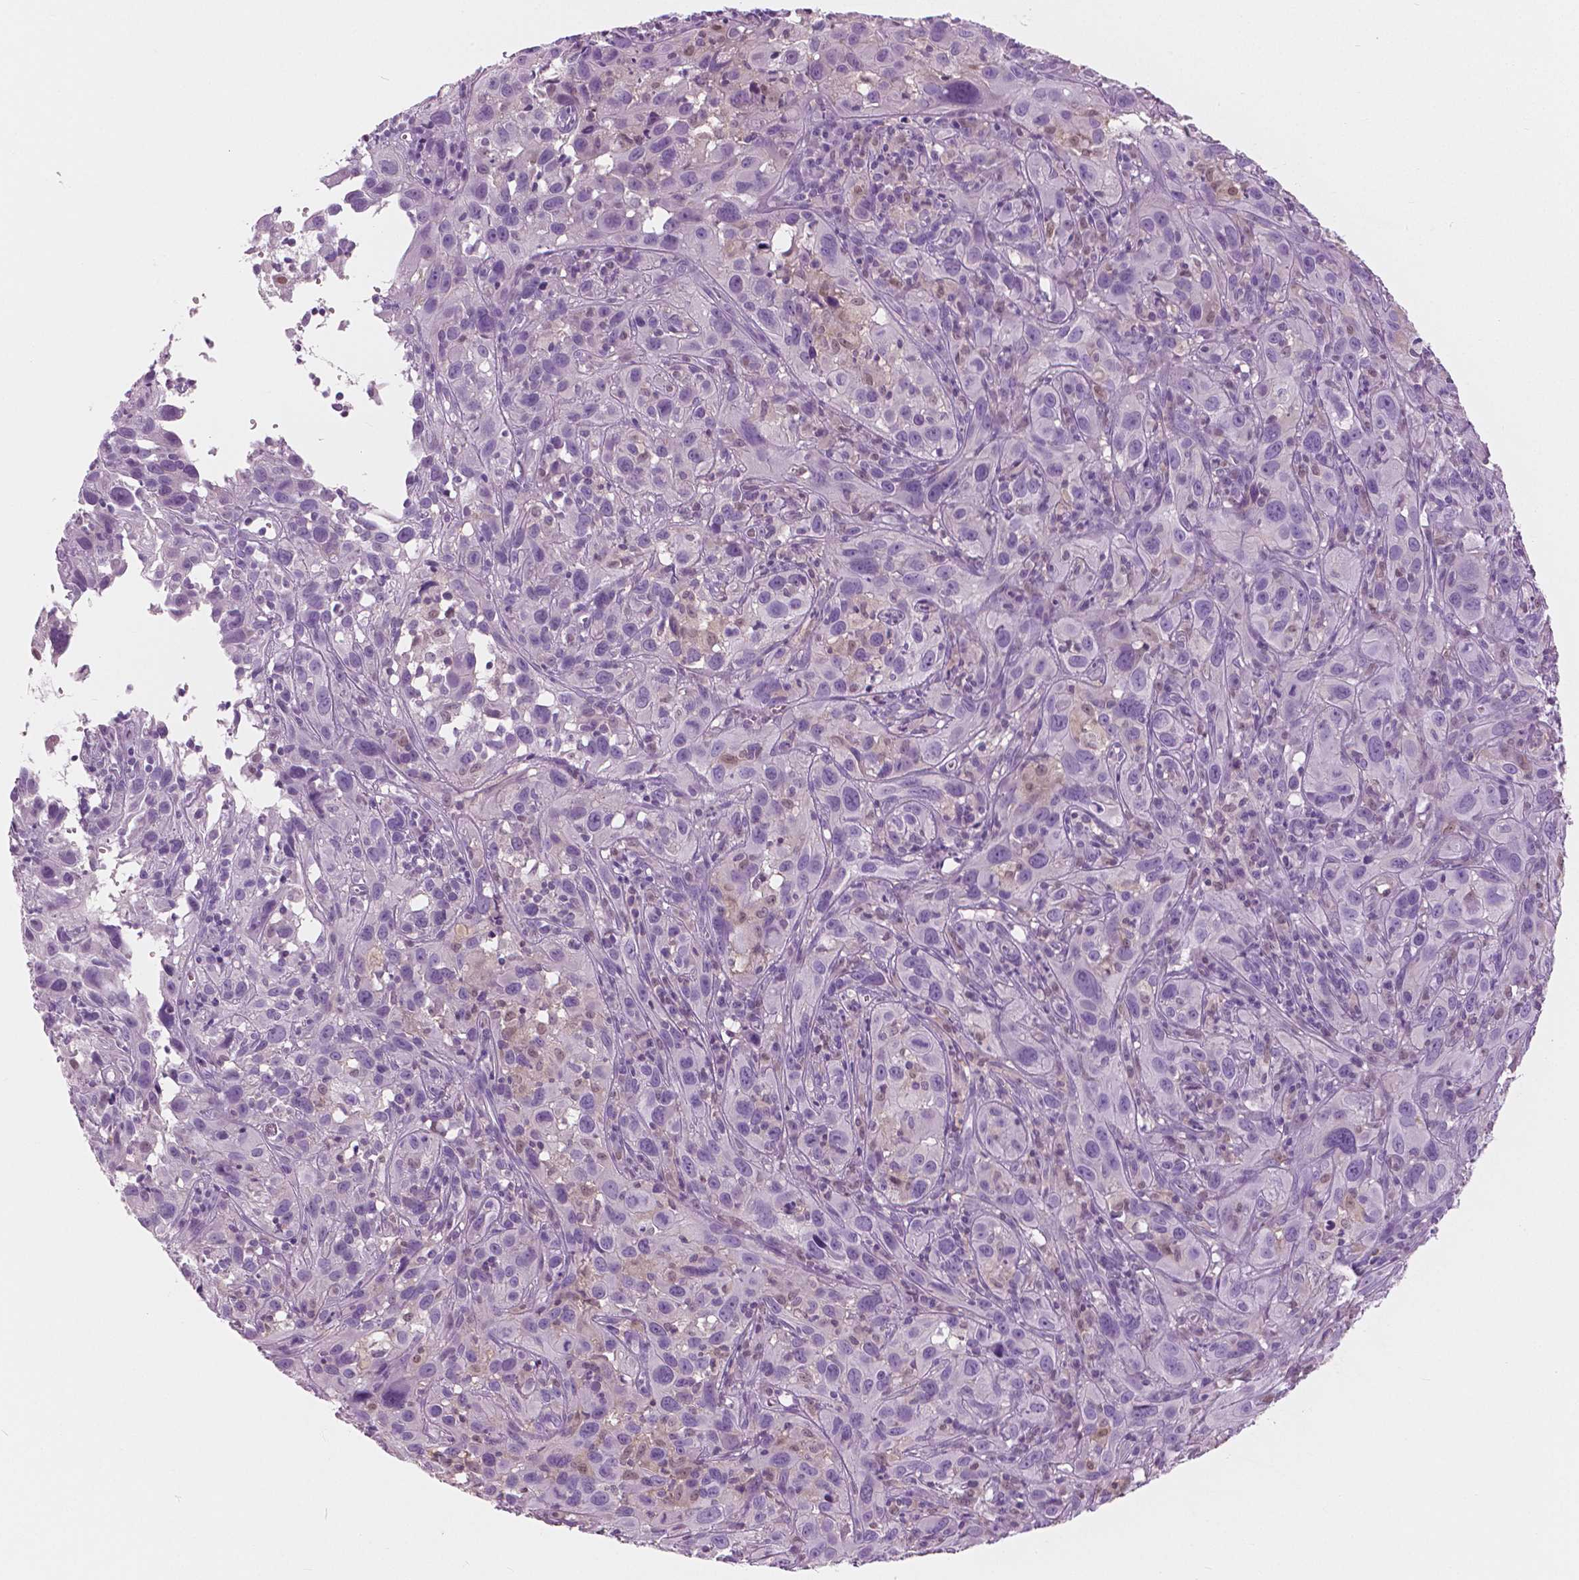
{"staining": {"intensity": "negative", "quantity": "none", "location": "none"}, "tissue": "cervical cancer", "cell_type": "Tumor cells", "image_type": "cancer", "snomed": [{"axis": "morphology", "description": "Squamous cell carcinoma, NOS"}, {"axis": "topography", "description": "Cervix"}], "caption": "Micrograph shows no protein expression in tumor cells of cervical squamous cell carcinoma tissue. The staining is performed using DAB (3,3'-diaminobenzidine) brown chromogen with nuclei counter-stained in using hematoxylin.", "gene": "GALM", "patient": {"sex": "female", "age": 37}}